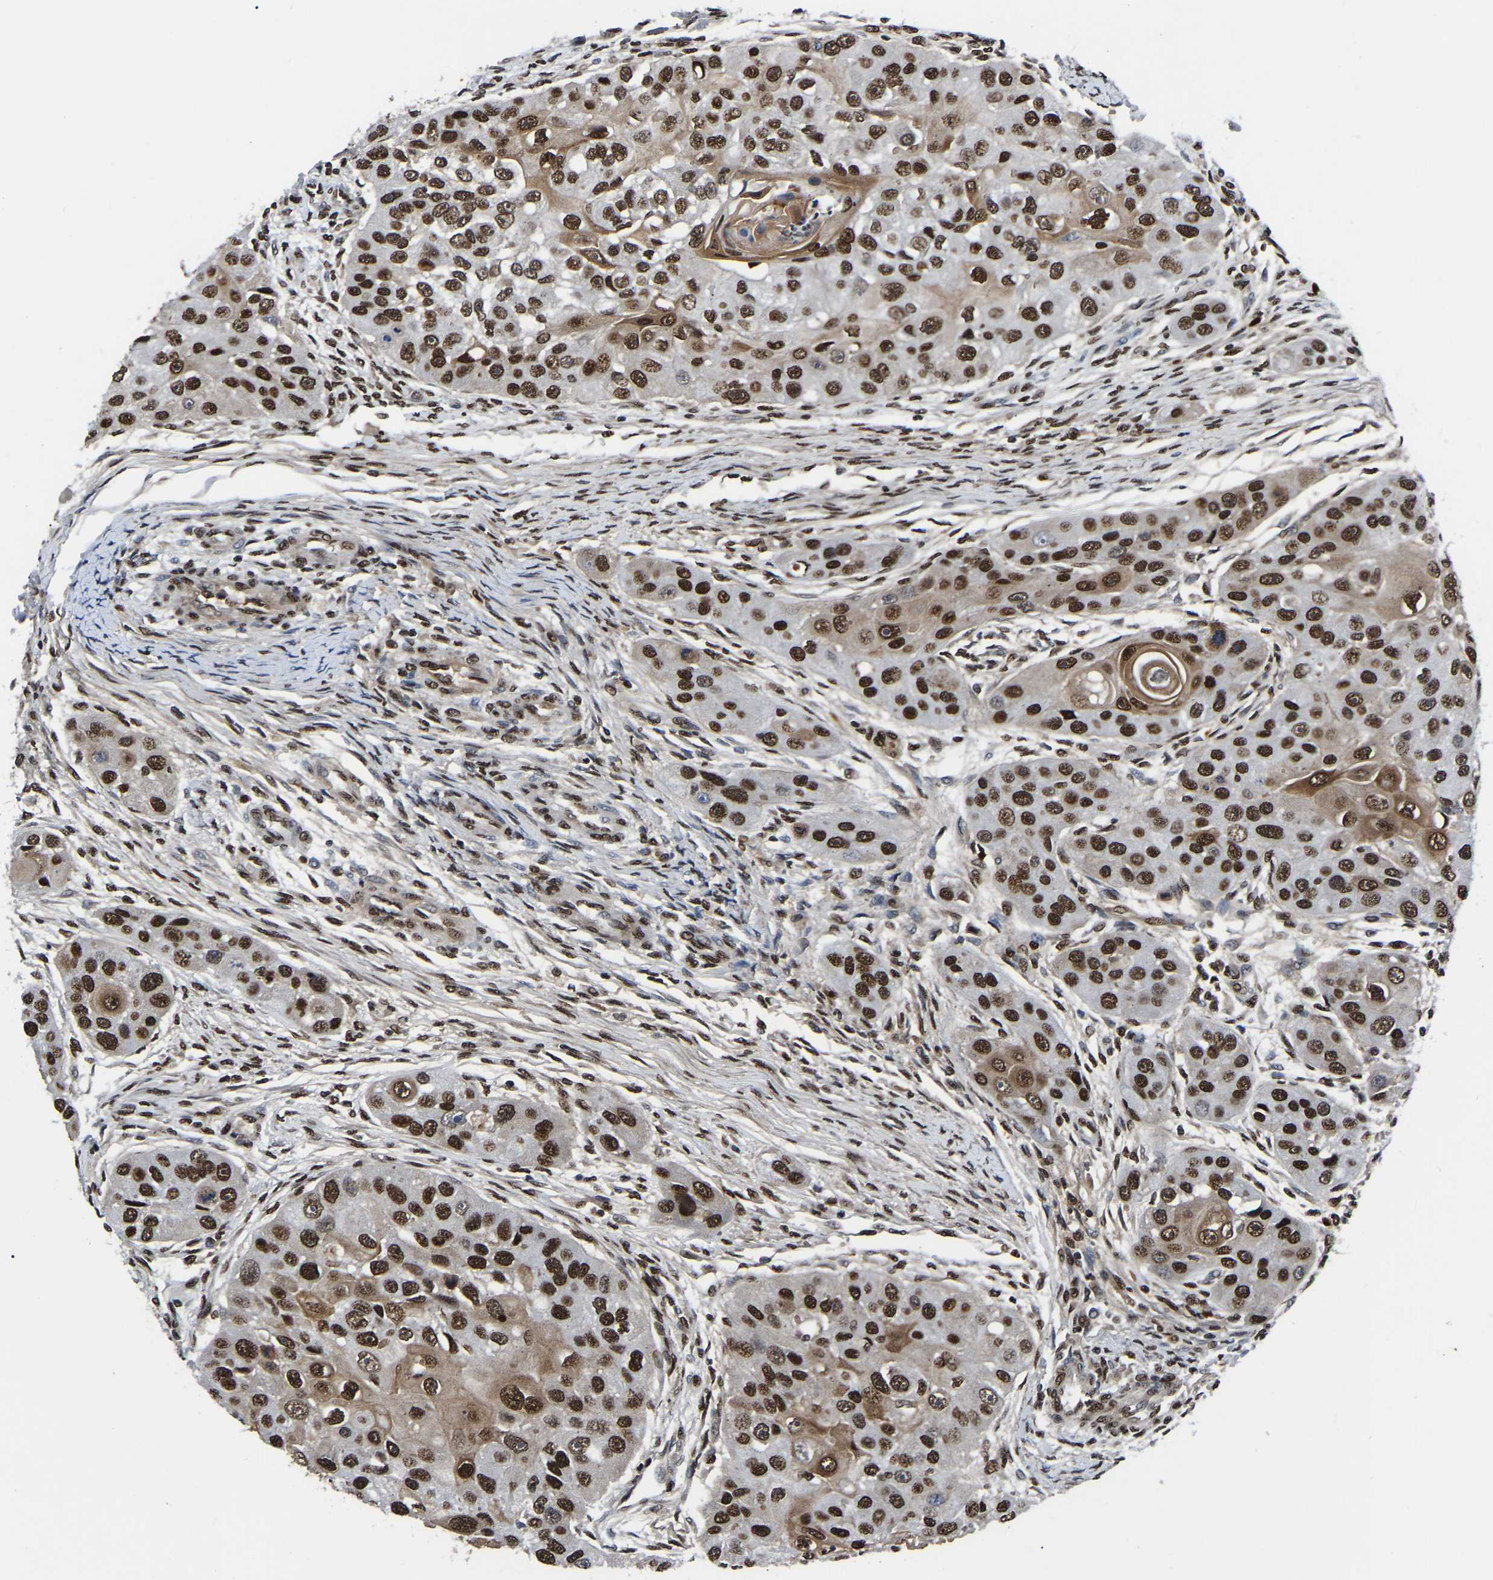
{"staining": {"intensity": "strong", "quantity": ">75%", "location": "nuclear"}, "tissue": "head and neck cancer", "cell_type": "Tumor cells", "image_type": "cancer", "snomed": [{"axis": "morphology", "description": "Normal tissue, NOS"}, {"axis": "morphology", "description": "Squamous cell carcinoma, NOS"}, {"axis": "topography", "description": "Skeletal muscle"}, {"axis": "topography", "description": "Head-Neck"}], "caption": "Immunohistochemistry (IHC) micrograph of neoplastic tissue: human head and neck squamous cell carcinoma stained using immunohistochemistry exhibits high levels of strong protein expression localized specifically in the nuclear of tumor cells, appearing as a nuclear brown color.", "gene": "TRIM35", "patient": {"sex": "male", "age": 51}}